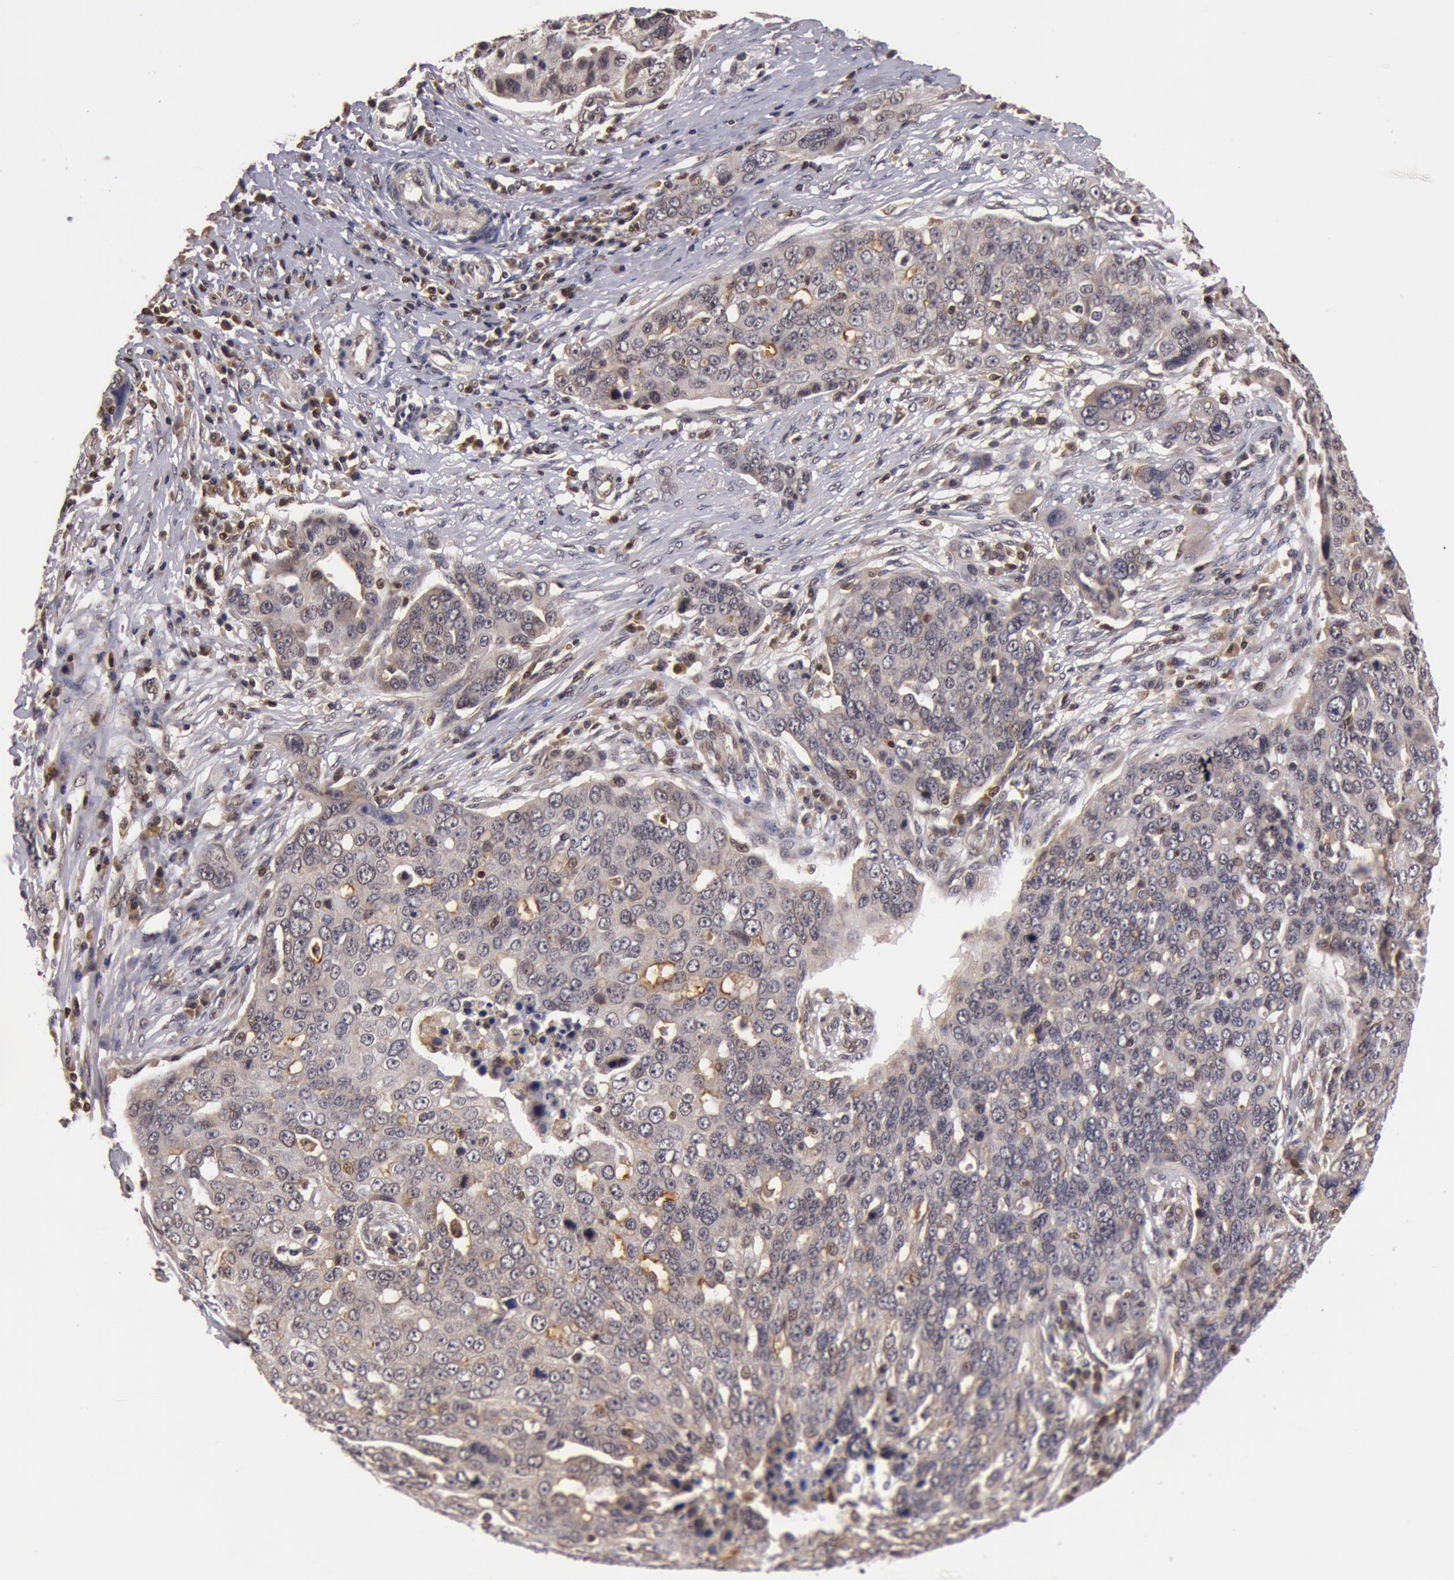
{"staining": {"intensity": "weak", "quantity": "<25%", "location": "nuclear"}, "tissue": "ovarian cancer", "cell_type": "Tumor cells", "image_type": "cancer", "snomed": [{"axis": "morphology", "description": "Carcinoma, endometroid"}, {"axis": "topography", "description": "Ovary"}], "caption": "DAB immunohistochemical staining of ovarian cancer reveals no significant positivity in tumor cells. (IHC, brightfield microscopy, high magnification).", "gene": "ZNF350", "patient": {"sex": "female", "age": 75}}